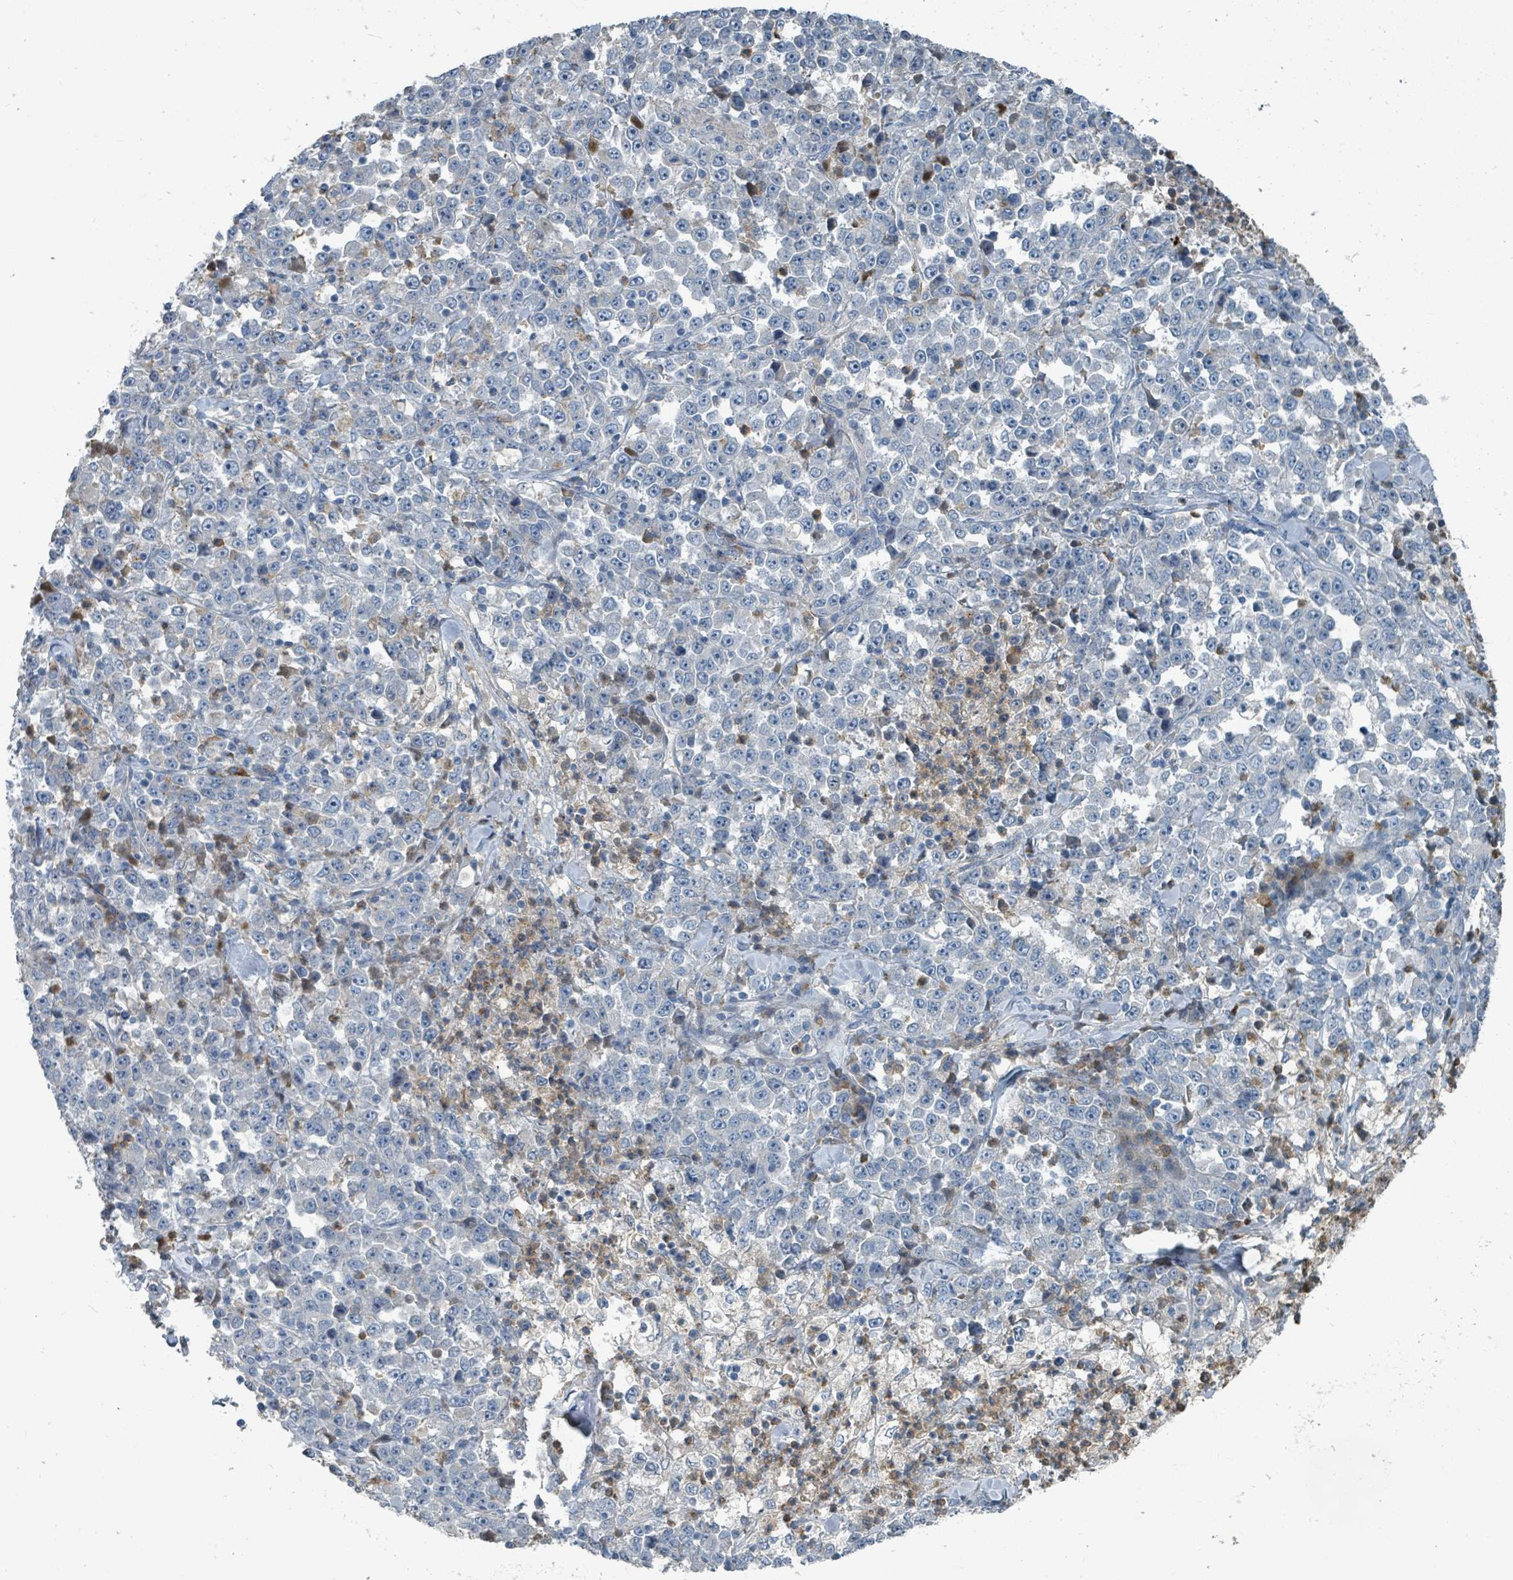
{"staining": {"intensity": "negative", "quantity": "none", "location": "none"}, "tissue": "stomach cancer", "cell_type": "Tumor cells", "image_type": "cancer", "snomed": [{"axis": "morphology", "description": "Normal tissue, NOS"}, {"axis": "morphology", "description": "Adenocarcinoma, NOS"}, {"axis": "topography", "description": "Stomach, upper"}, {"axis": "topography", "description": "Stomach"}], "caption": "The histopathology image displays no staining of tumor cells in stomach adenocarcinoma. (Immunohistochemistry (ihc), brightfield microscopy, high magnification).", "gene": "SLC44A5", "patient": {"sex": "male", "age": 59}}